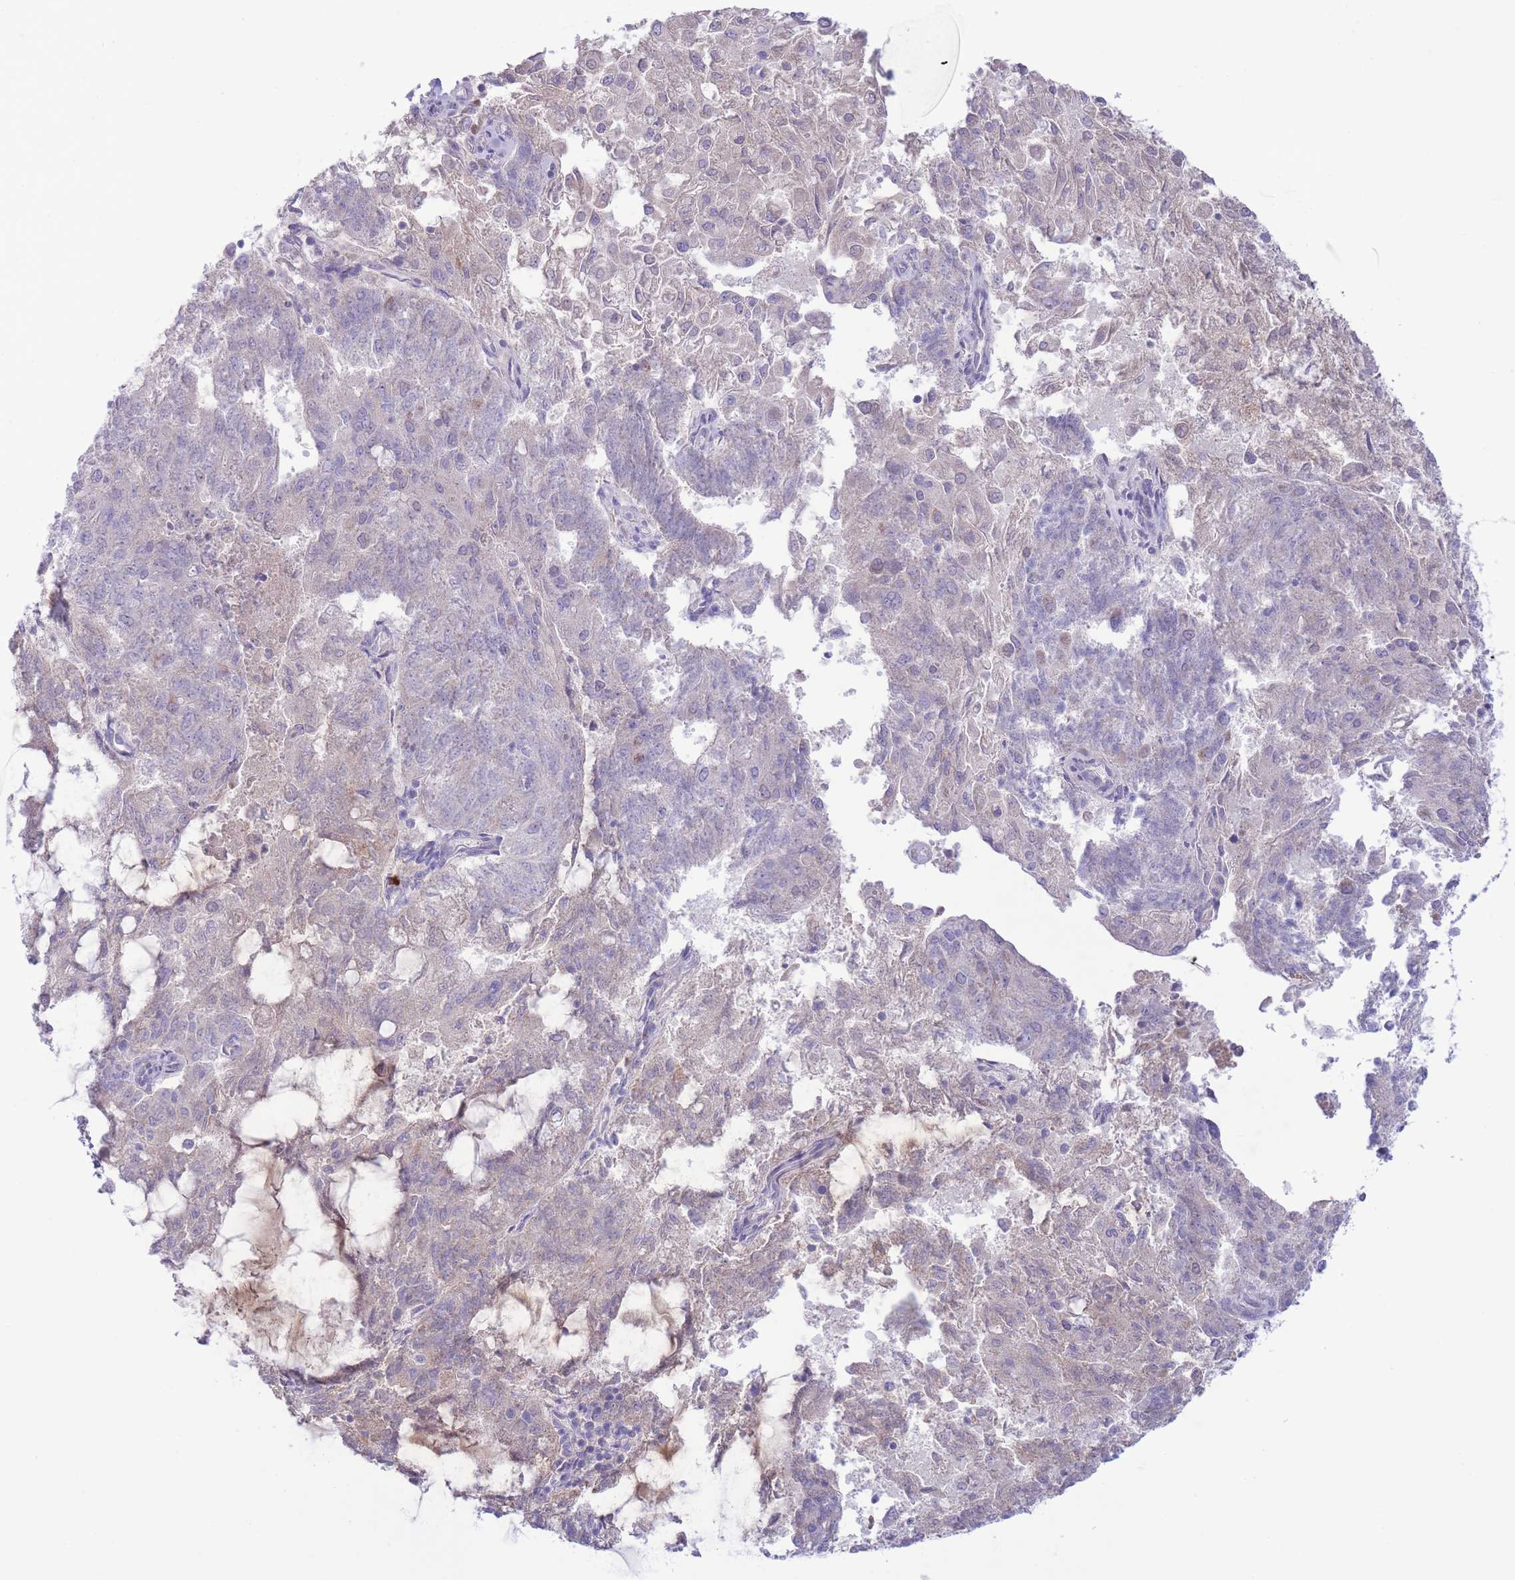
{"staining": {"intensity": "negative", "quantity": "none", "location": "none"}, "tissue": "endometrial cancer", "cell_type": "Tumor cells", "image_type": "cancer", "snomed": [{"axis": "morphology", "description": "Adenocarcinoma, NOS"}, {"axis": "topography", "description": "Endometrium"}], "caption": "The immunohistochemistry (IHC) photomicrograph has no significant staining in tumor cells of endometrial cancer tissue.", "gene": "ASAP3", "patient": {"sex": "female", "age": 82}}